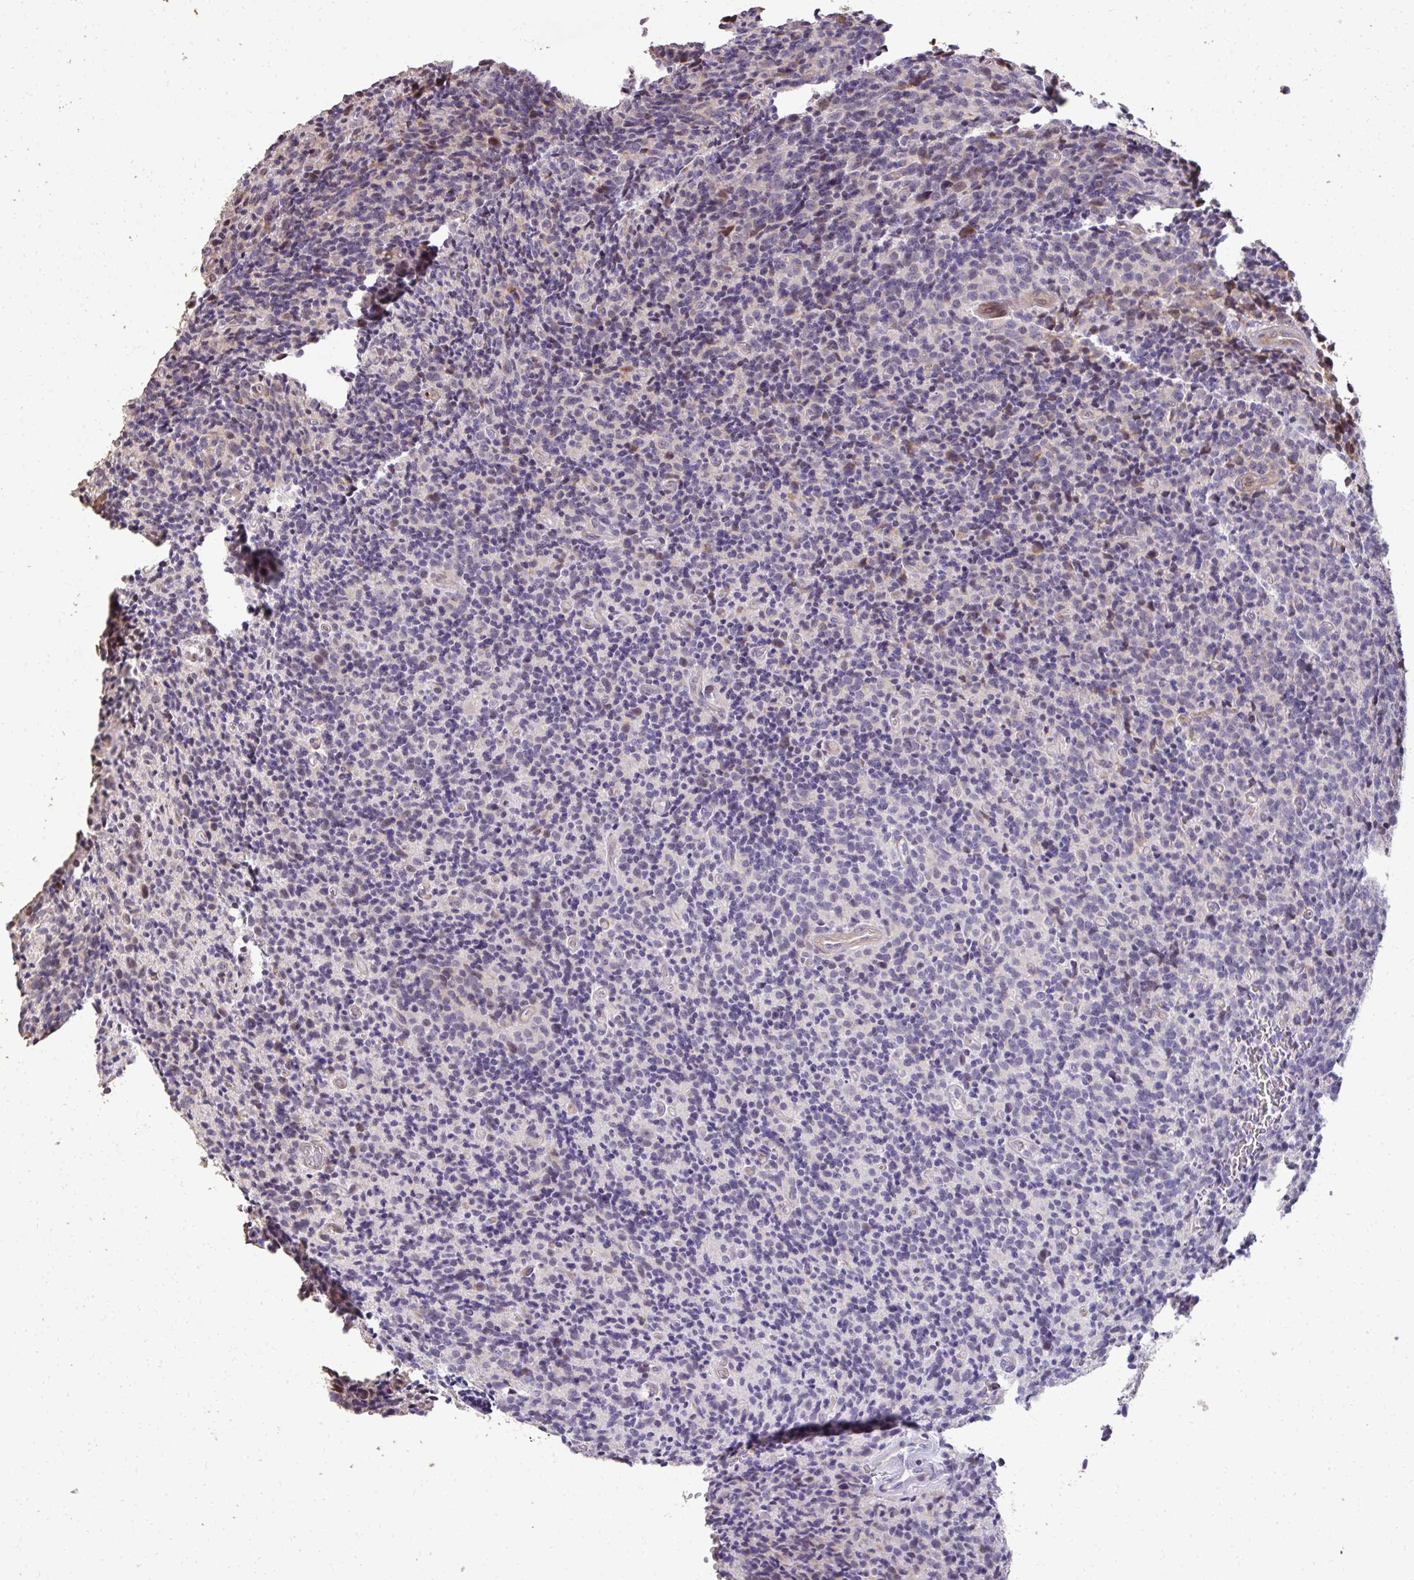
{"staining": {"intensity": "negative", "quantity": "none", "location": "none"}, "tissue": "glioma", "cell_type": "Tumor cells", "image_type": "cancer", "snomed": [{"axis": "morphology", "description": "Glioma, malignant, High grade"}, {"axis": "topography", "description": "Brain"}], "caption": "Malignant glioma (high-grade) was stained to show a protein in brown. There is no significant expression in tumor cells.", "gene": "FIBCD1", "patient": {"sex": "male", "age": 76}}